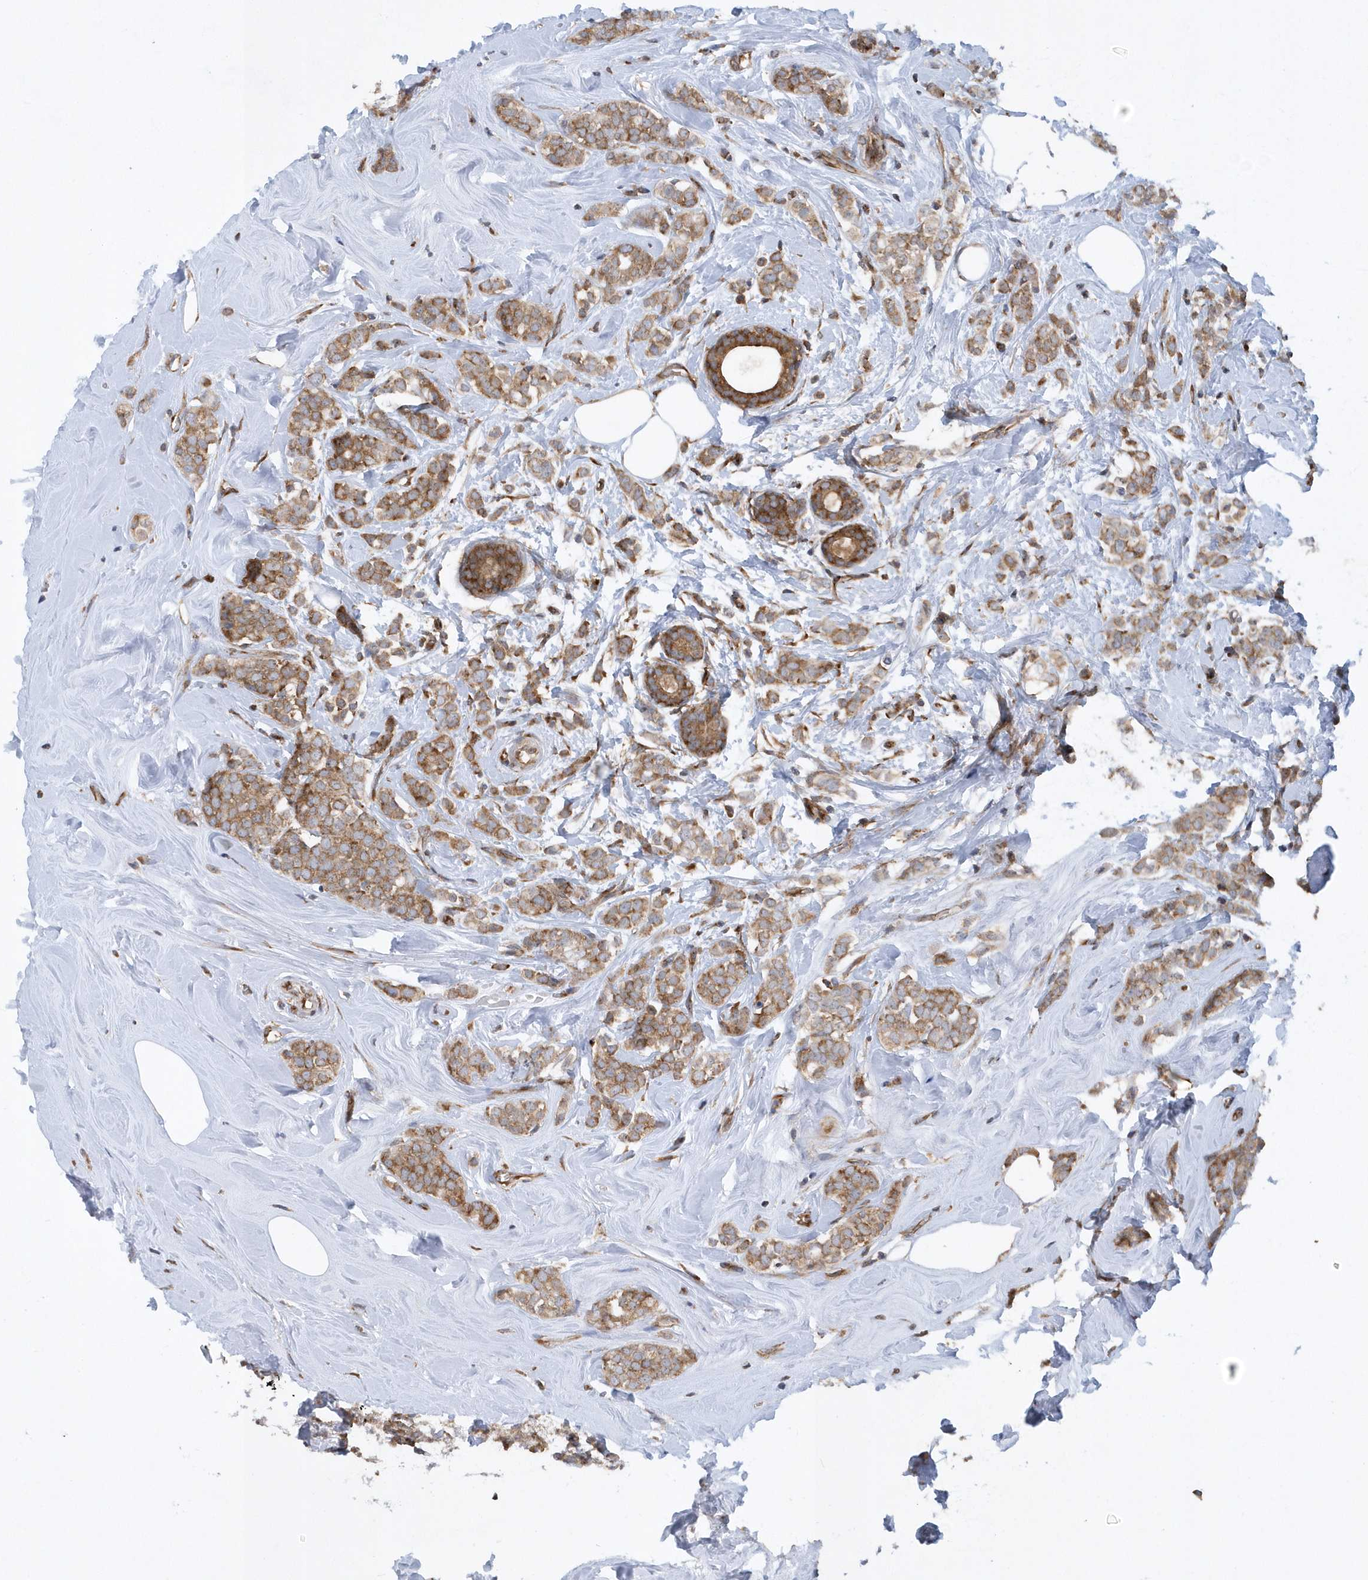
{"staining": {"intensity": "moderate", "quantity": ">75%", "location": "cytoplasmic/membranous"}, "tissue": "breast cancer", "cell_type": "Tumor cells", "image_type": "cancer", "snomed": [{"axis": "morphology", "description": "Lobular carcinoma"}, {"axis": "topography", "description": "Breast"}], "caption": "Immunohistochemistry (IHC) photomicrograph of human breast lobular carcinoma stained for a protein (brown), which demonstrates medium levels of moderate cytoplasmic/membranous positivity in approximately >75% of tumor cells.", "gene": "PHF1", "patient": {"sex": "female", "age": 47}}